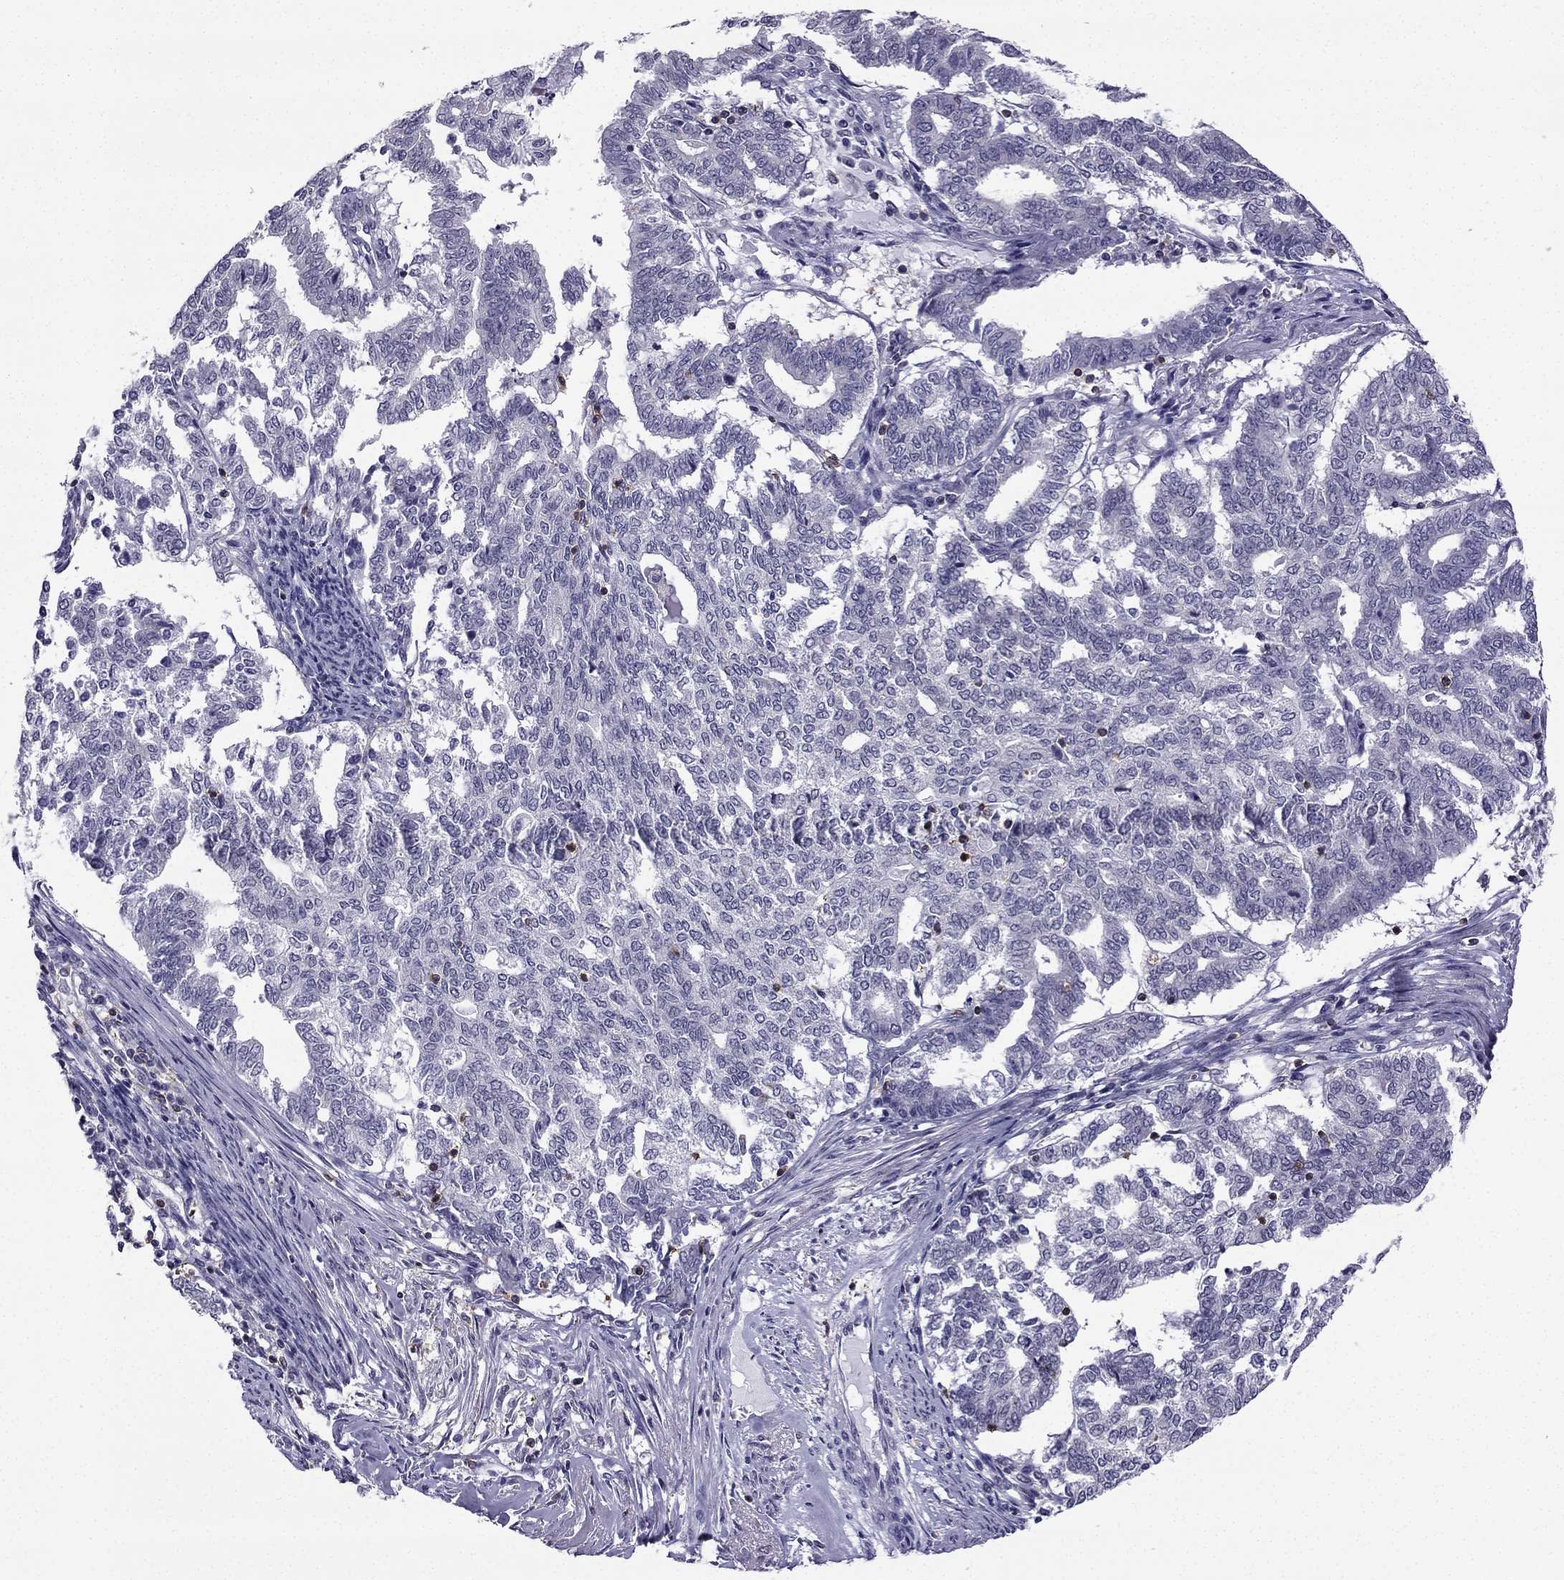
{"staining": {"intensity": "negative", "quantity": "none", "location": "none"}, "tissue": "endometrial cancer", "cell_type": "Tumor cells", "image_type": "cancer", "snomed": [{"axis": "morphology", "description": "Adenocarcinoma, NOS"}, {"axis": "topography", "description": "Endometrium"}], "caption": "A histopathology image of endometrial cancer (adenocarcinoma) stained for a protein exhibits no brown staining in tumor cells.", "gene": "CCK", "patient": {"sex": "female", "age": 79}}